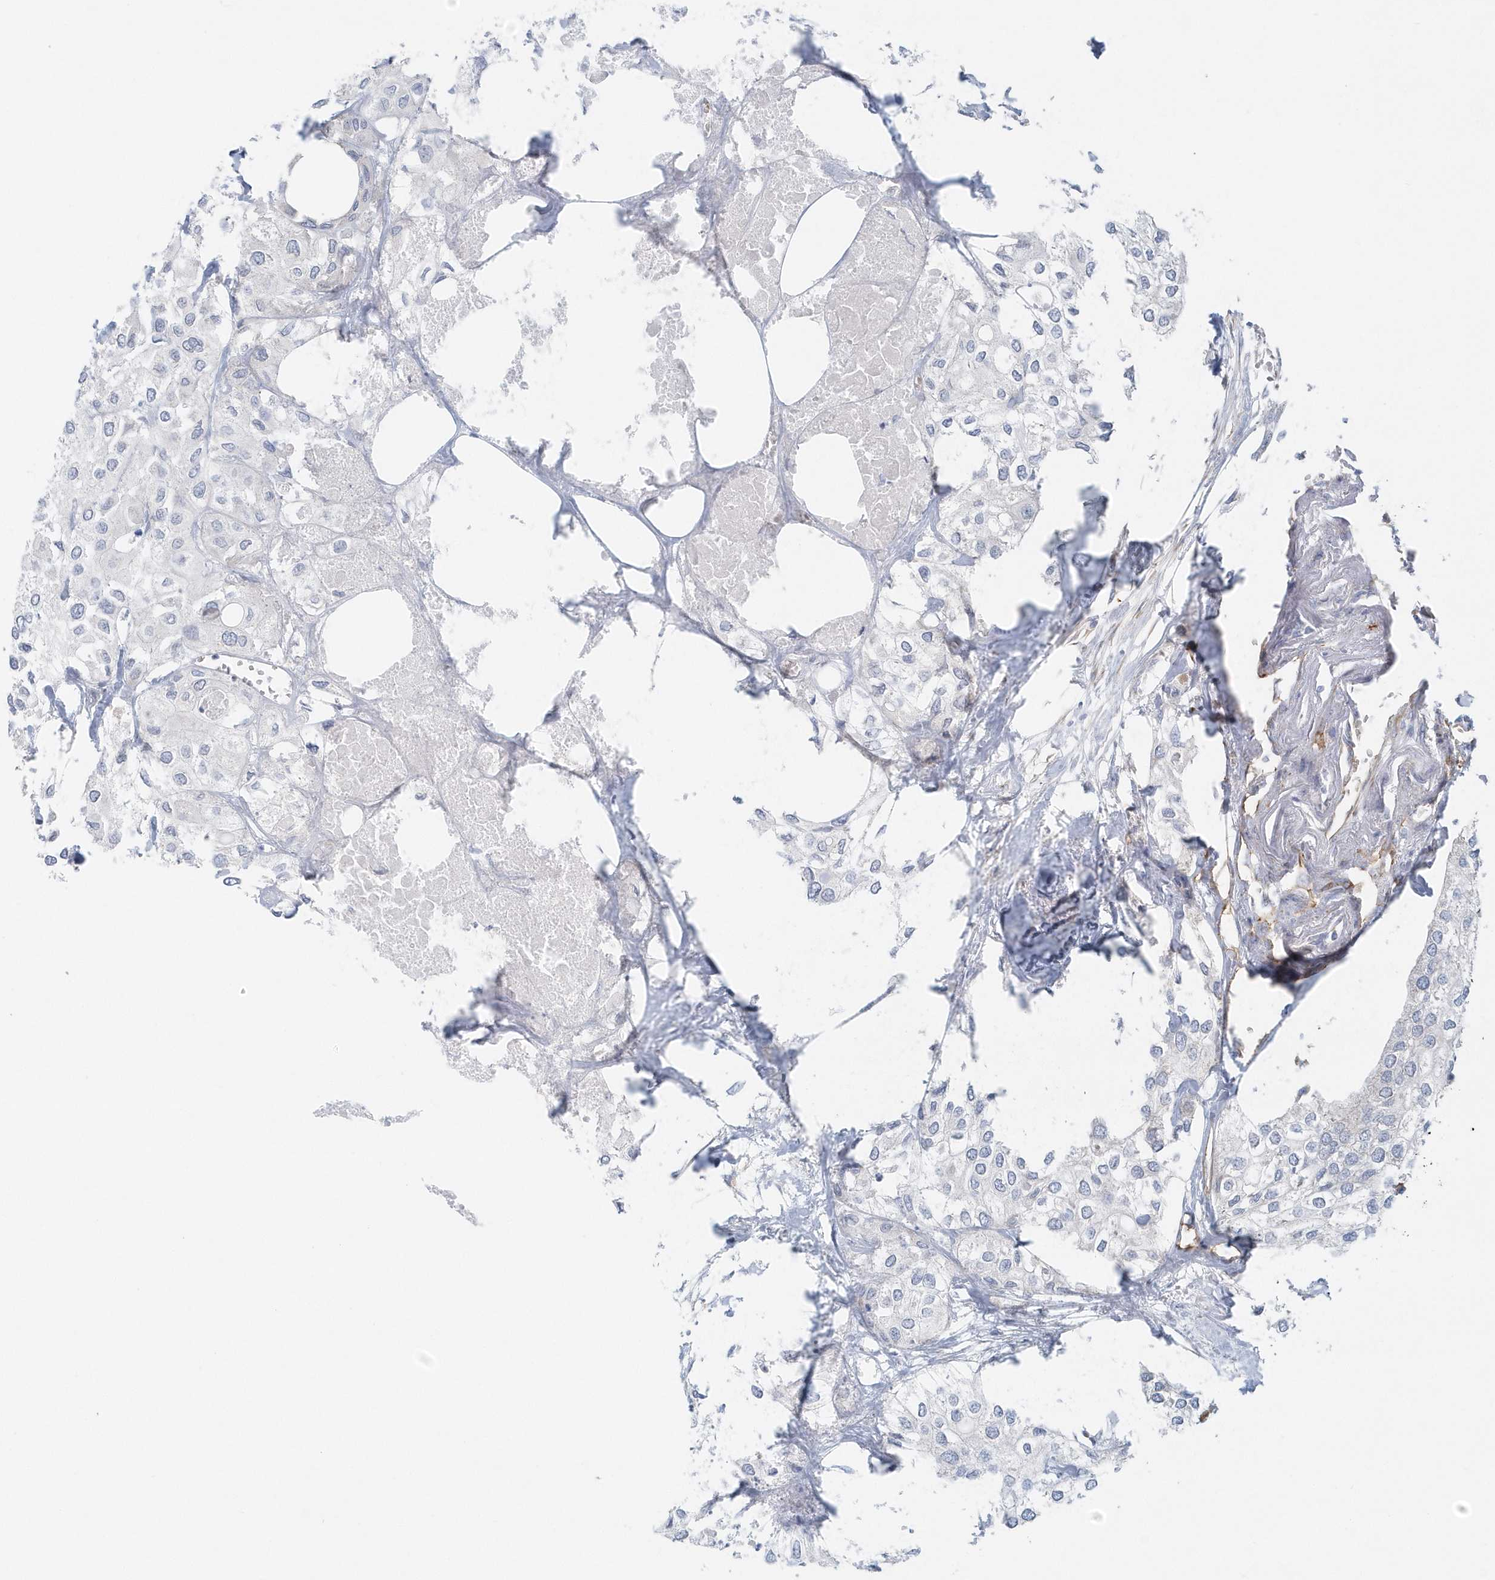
{"staining": {"intensity": "negative", "quantity": "none", "location": "none"}, "tissue": "urothelial cancer", "cell_type": "Tumor cells", "image_type": "cancer", "snomed": [{"axis": "morphology", "description": "Urothelial carcinoma, High grade"}, {"axis": "topography", "description": "Urinary bladder"}], "caption": "Tumor cells are negative for brown protein staining in urothelial cancer.", "gene": "GPR152", "patient": {"sex": "male", "age": 64}}